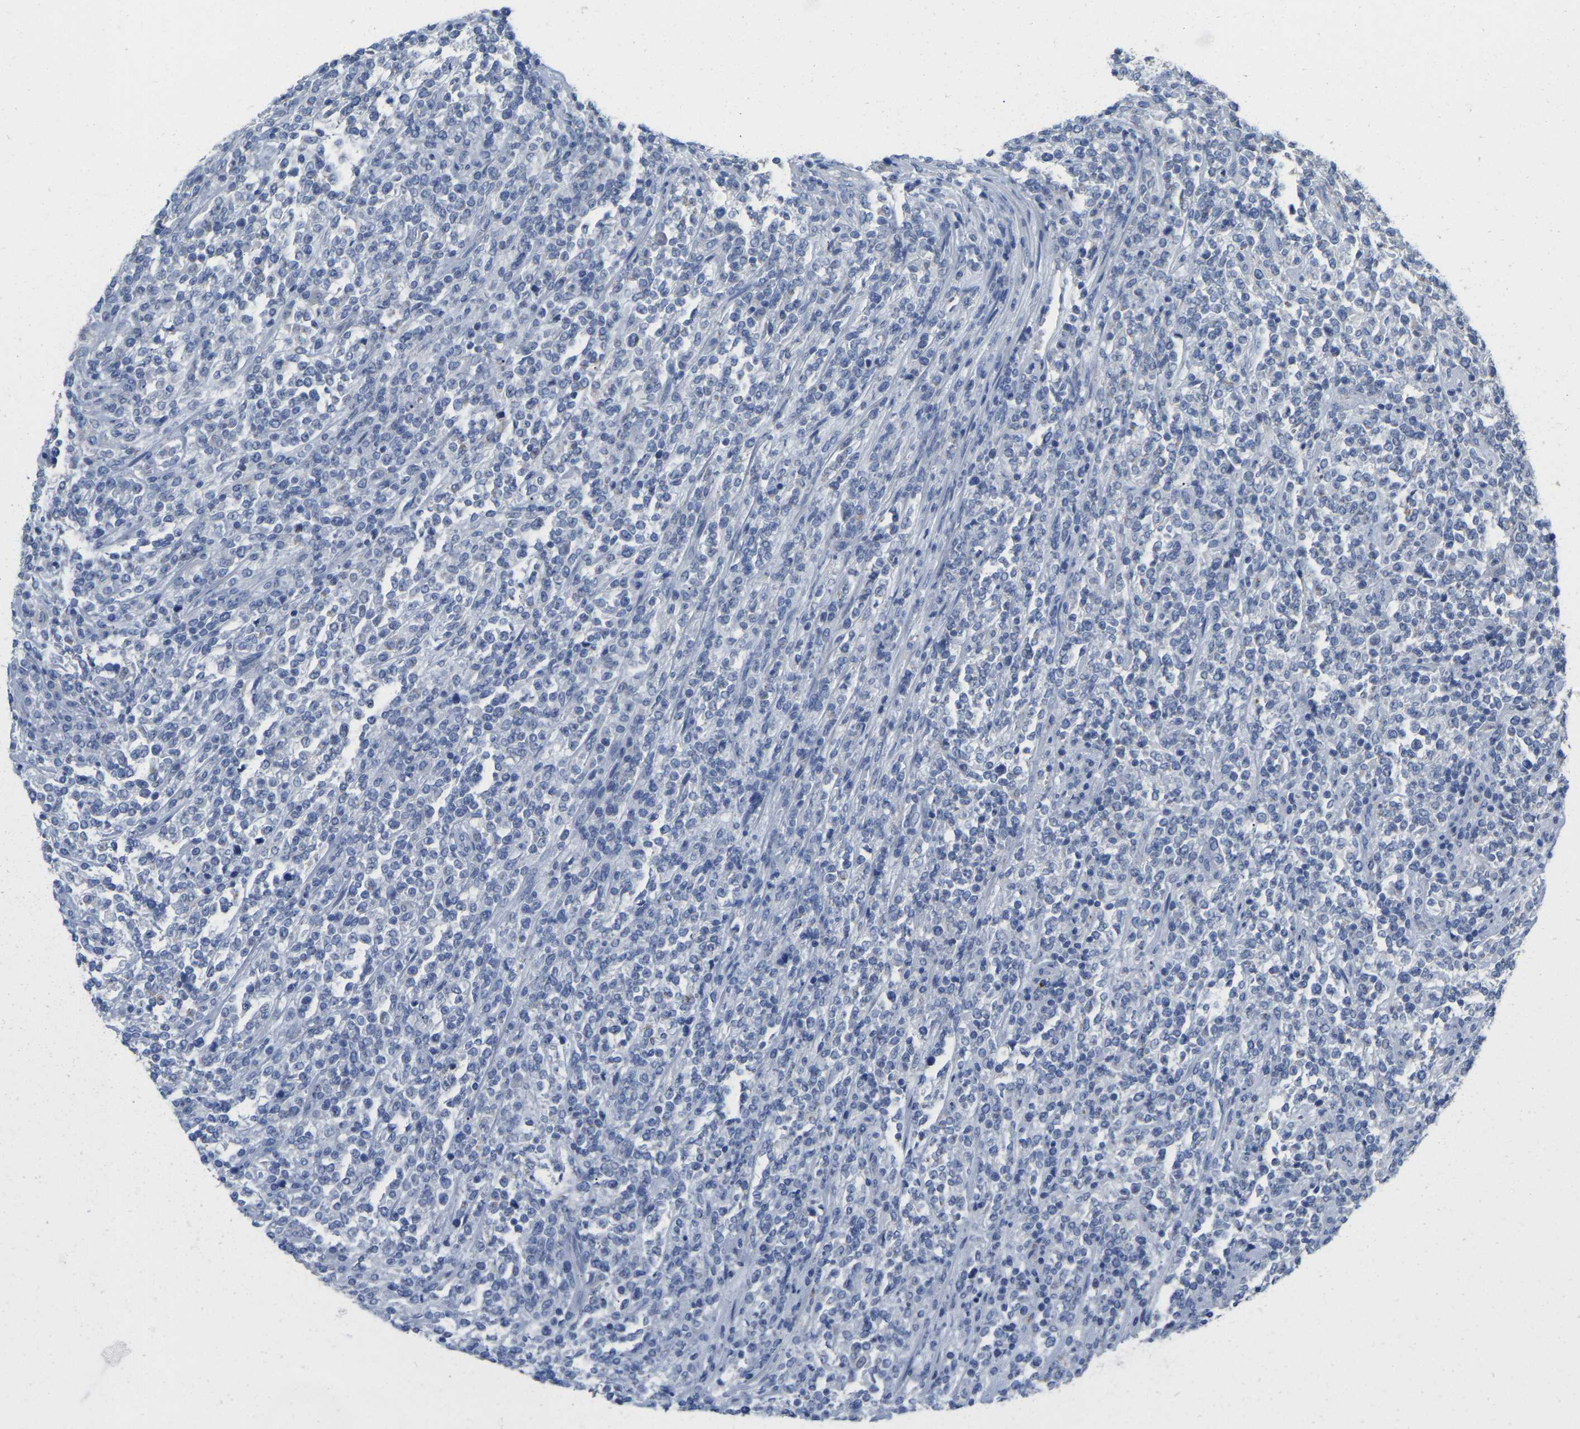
{"staining": {"intensity": "negative", "quantity": "none", "location": "none"}, "tissue": "lymphoma", "cell_type": "Tumor cells", "image_type": "cancer", "snomed": [{"axis": "morphology", "description": "Malignant lymphoma, non-Hodgkin's type, High grade"}, {"axis": "topography", "description": "Soft tissue"}], "caption": "Immunohistochemistry (IHC) of lymphoma exhibits no positivity in tumor cells. (DAB (3,3'-diaminobenzidine) immunohistochemistry, high magnification).", "gene": "ULBP2", "patient": {"sex": "male", "age": 18}}